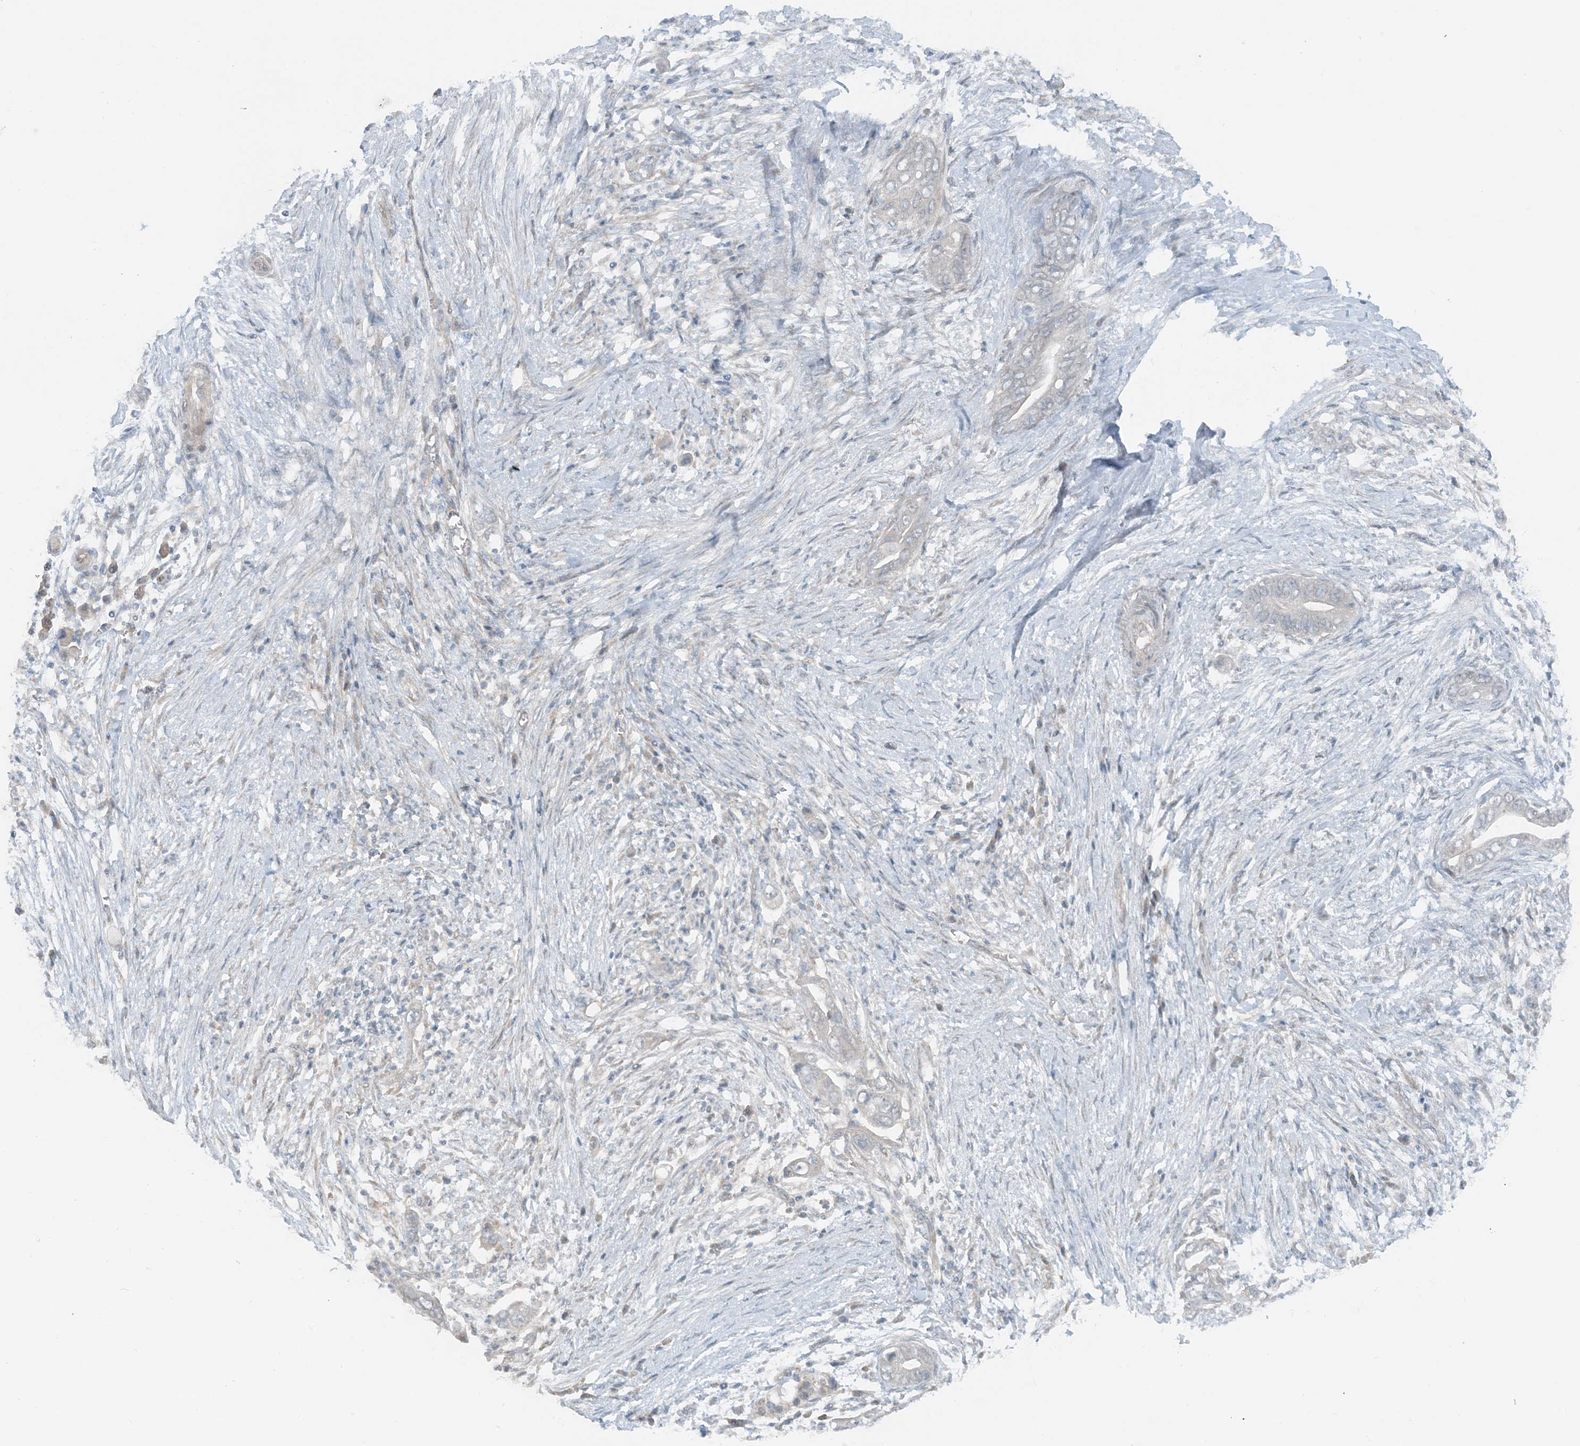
{"staining": {"intensity": "negative", "quantity": "none", "location": "none"}, "tissue": "pancreatic cancer", "cell_type": "Tumor cells", "image_type": "cancer", "snomed": [{"axis": "morphology", "description": "Adenocarcinoma, NOS"}, {"axis": "topography", "description": "Pancreas"}], "caption": "High power microscopy micrograph of an immunohistochemistry histopathology image of pancreatic adenocarcinoma, revealing no significant staining in tumor cells. (Stains: DAB immunohistochemistry (IHC) with hematoxylin counter stain, Microscopy: brightfield microscopy at high magnification).", "gene": "MITD1", "patient": {"sex": "male", "age": 75}}